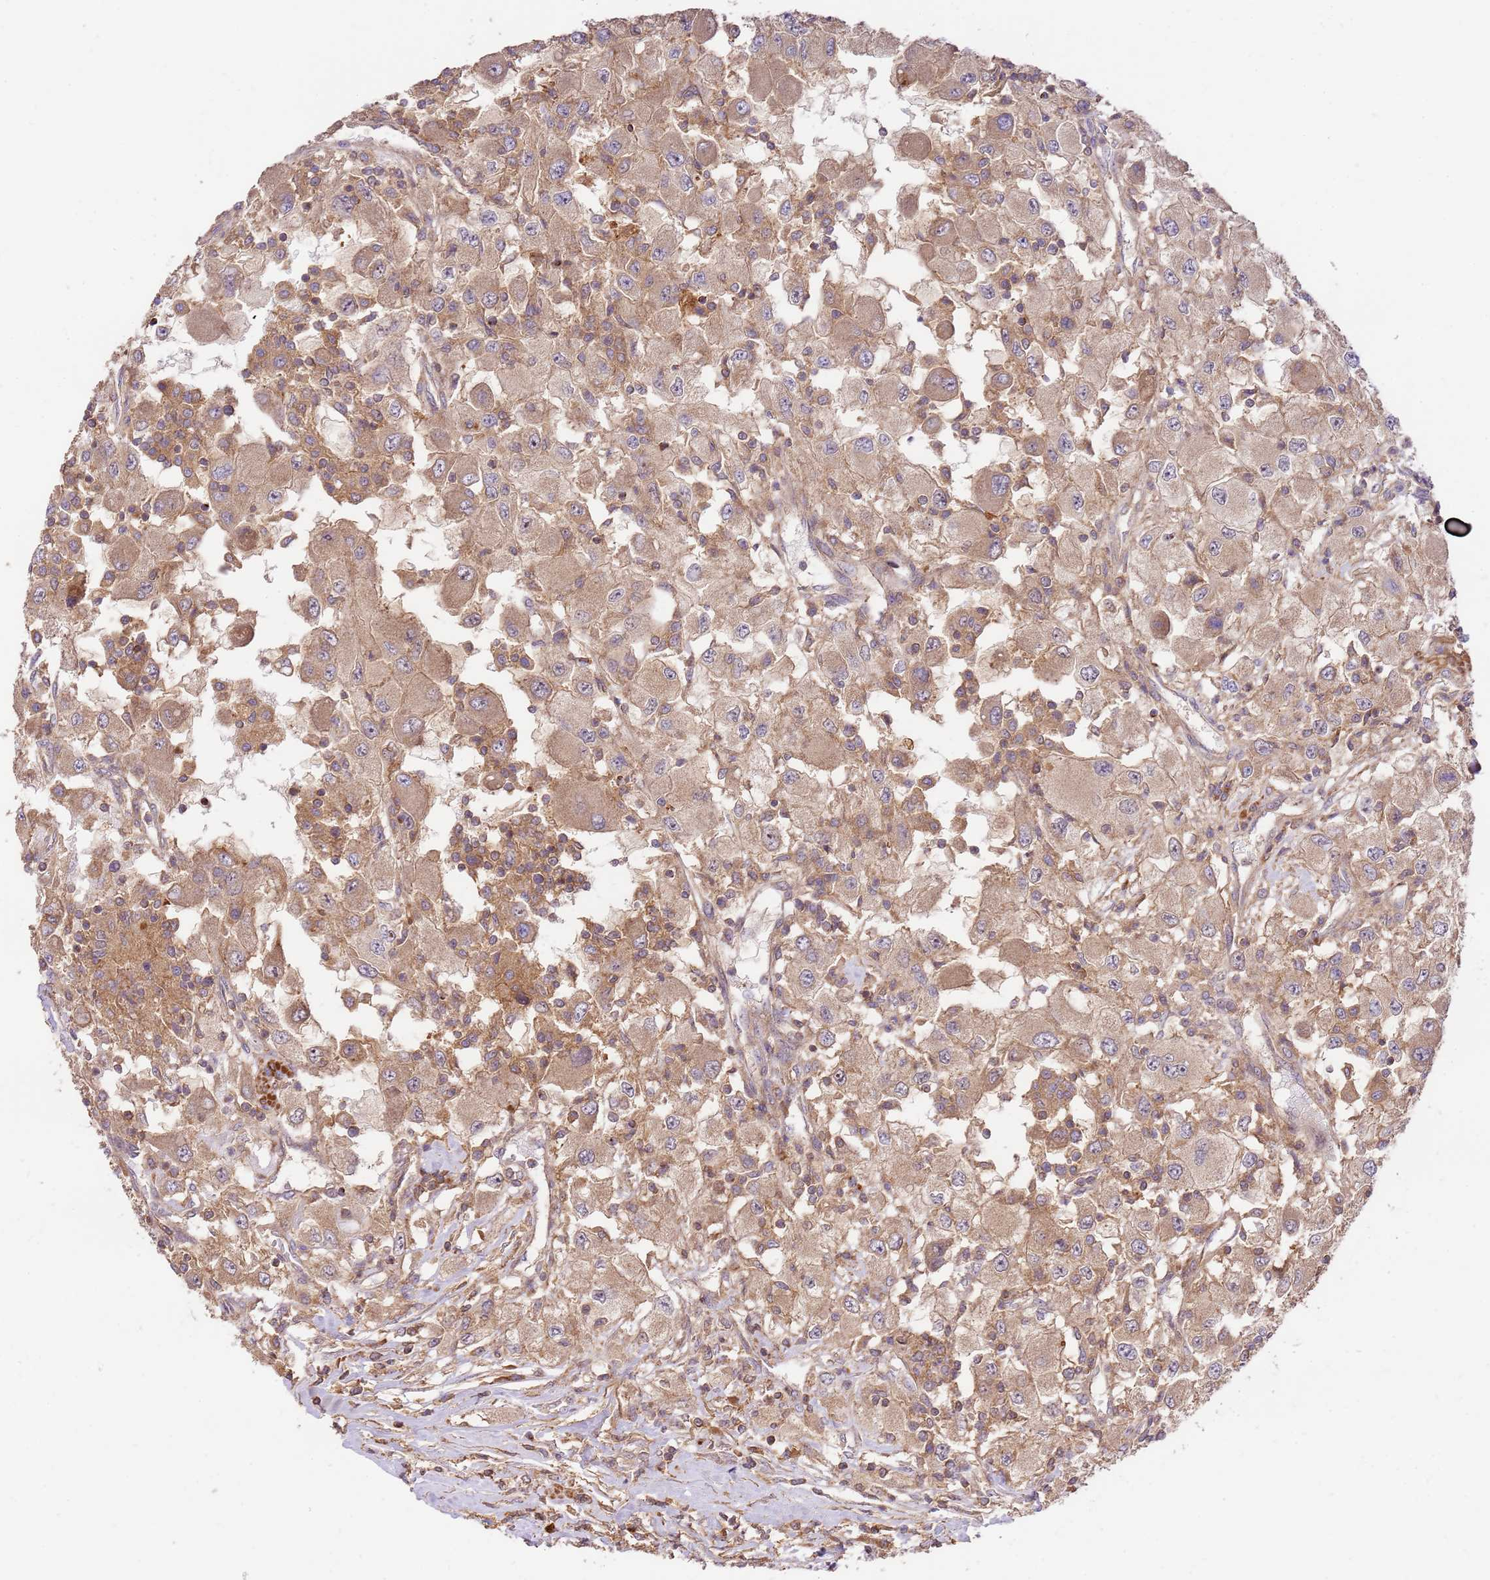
{"staining": {"intensity": "moderate", "quantity": ">75%", "location": "cytoplasmic/membranous"}, "tissue": "renal cancer", "cell_type": "Tumor cells", "image_type": "cancer", "snomed": [{"axis": "morphology", "description": "Adenocarcinoma, NOS"}, {"axis": "topography", "description": "Kidney"}], "caption": "Renal cancer tissue displays moderate cytoplasmic/membranous positivity in about >75% of tumor cells", "gene": "GAREM1", "patient": {"sex": "female", "age": 67}}